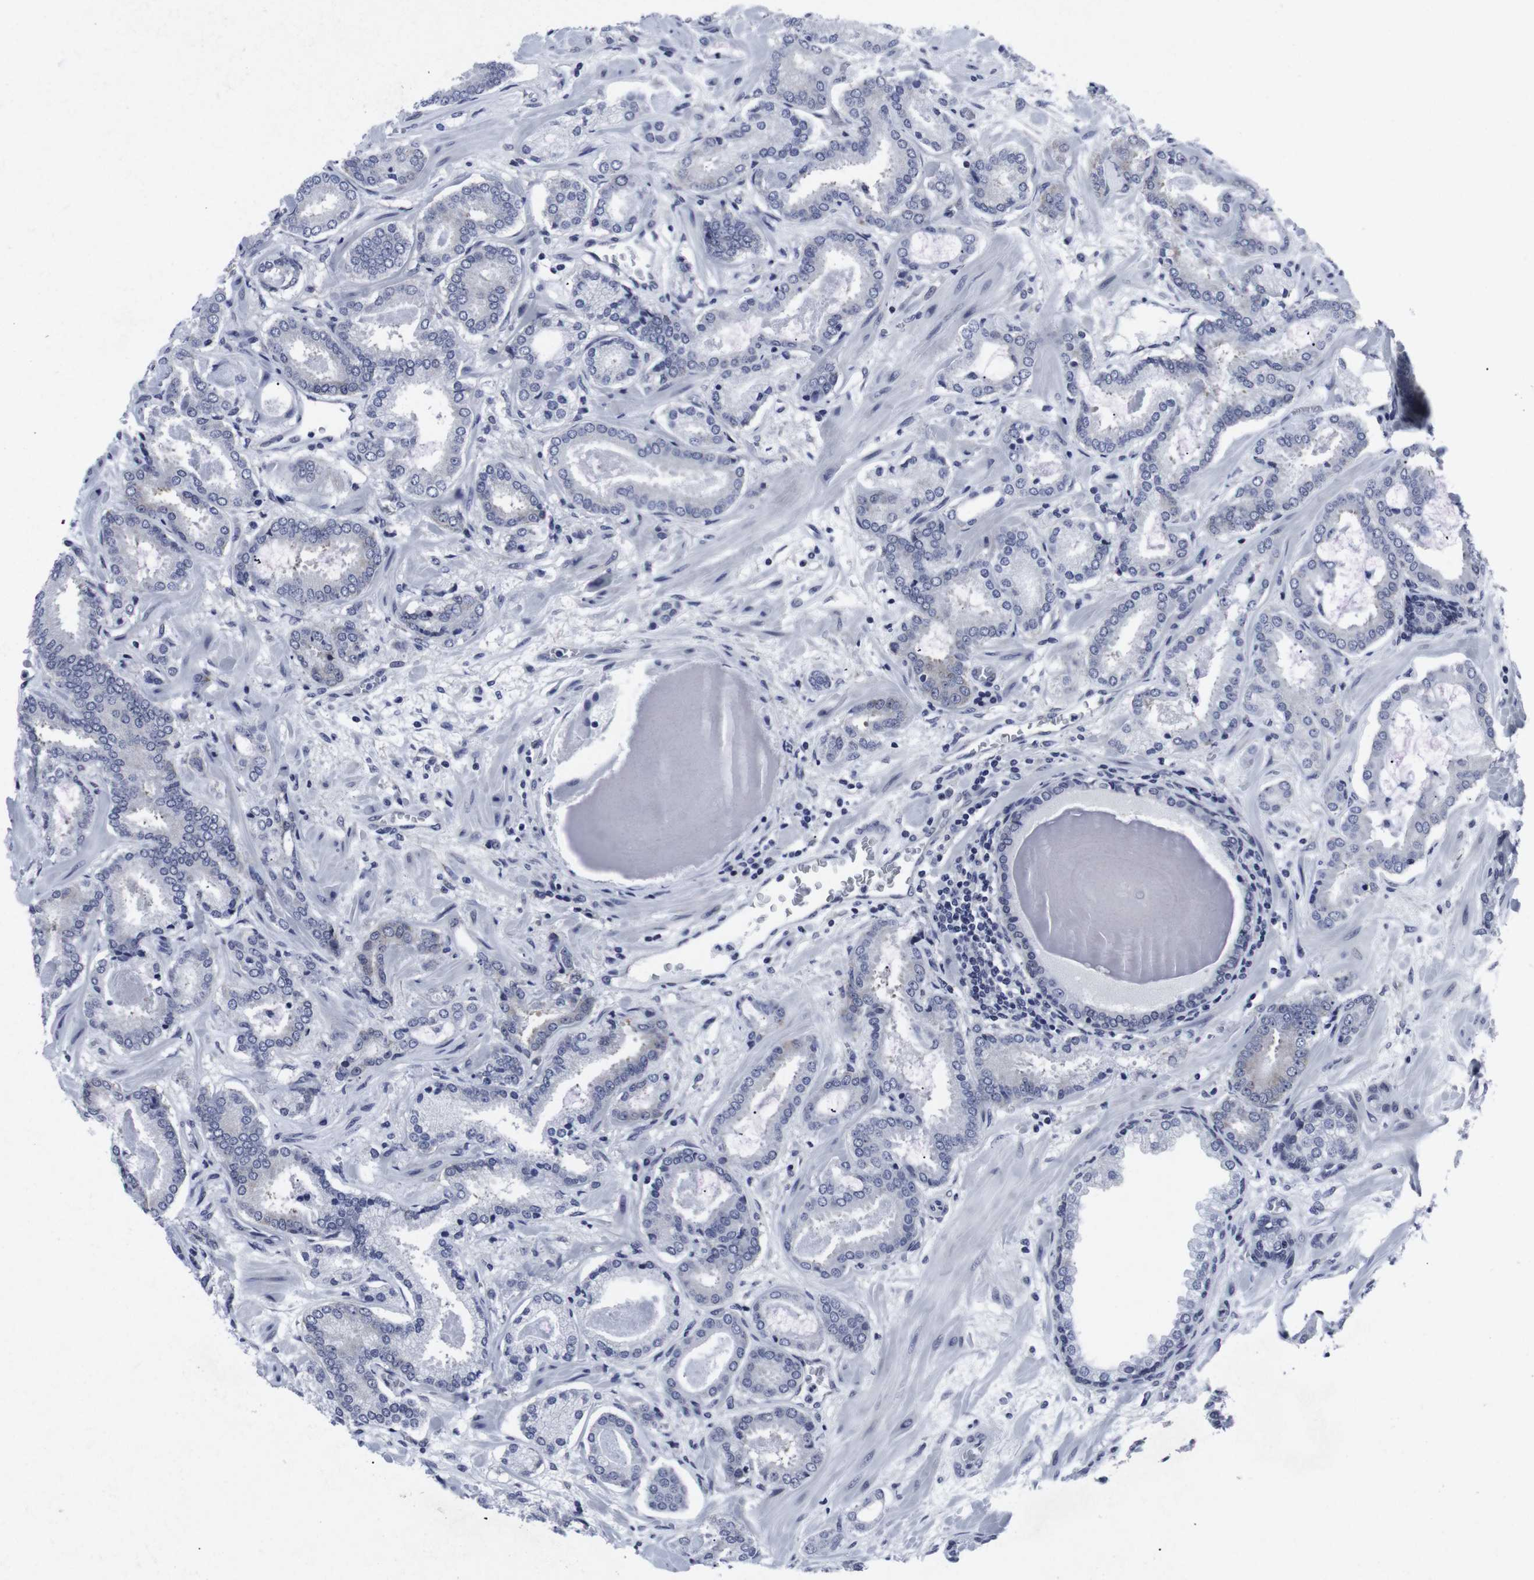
{"staining": {"intensity": "negative", "quantity": "none", "location": "none"}, "tissue": "prostate cancer", "cell_type": "Tumor cells", "image_type": "cancer", "snomed": [{"axis": "morphology", "description": "Adenocarcinoma, Low grade"}, {"axis": "topography", "description": "Prostate"}], "caption": "A photomicrograph of low-grade adenocarcinoma (prostate) stained for a protein displays no brown staining in tumor cells. The staining was performed using DAB to visualize the protein expression in brown, while the nuclei were stained in blue with hematoxylin (Magnification: 20x).", "gene": "GEMIN2", "patient": {"sex": "male", "age": 53}}